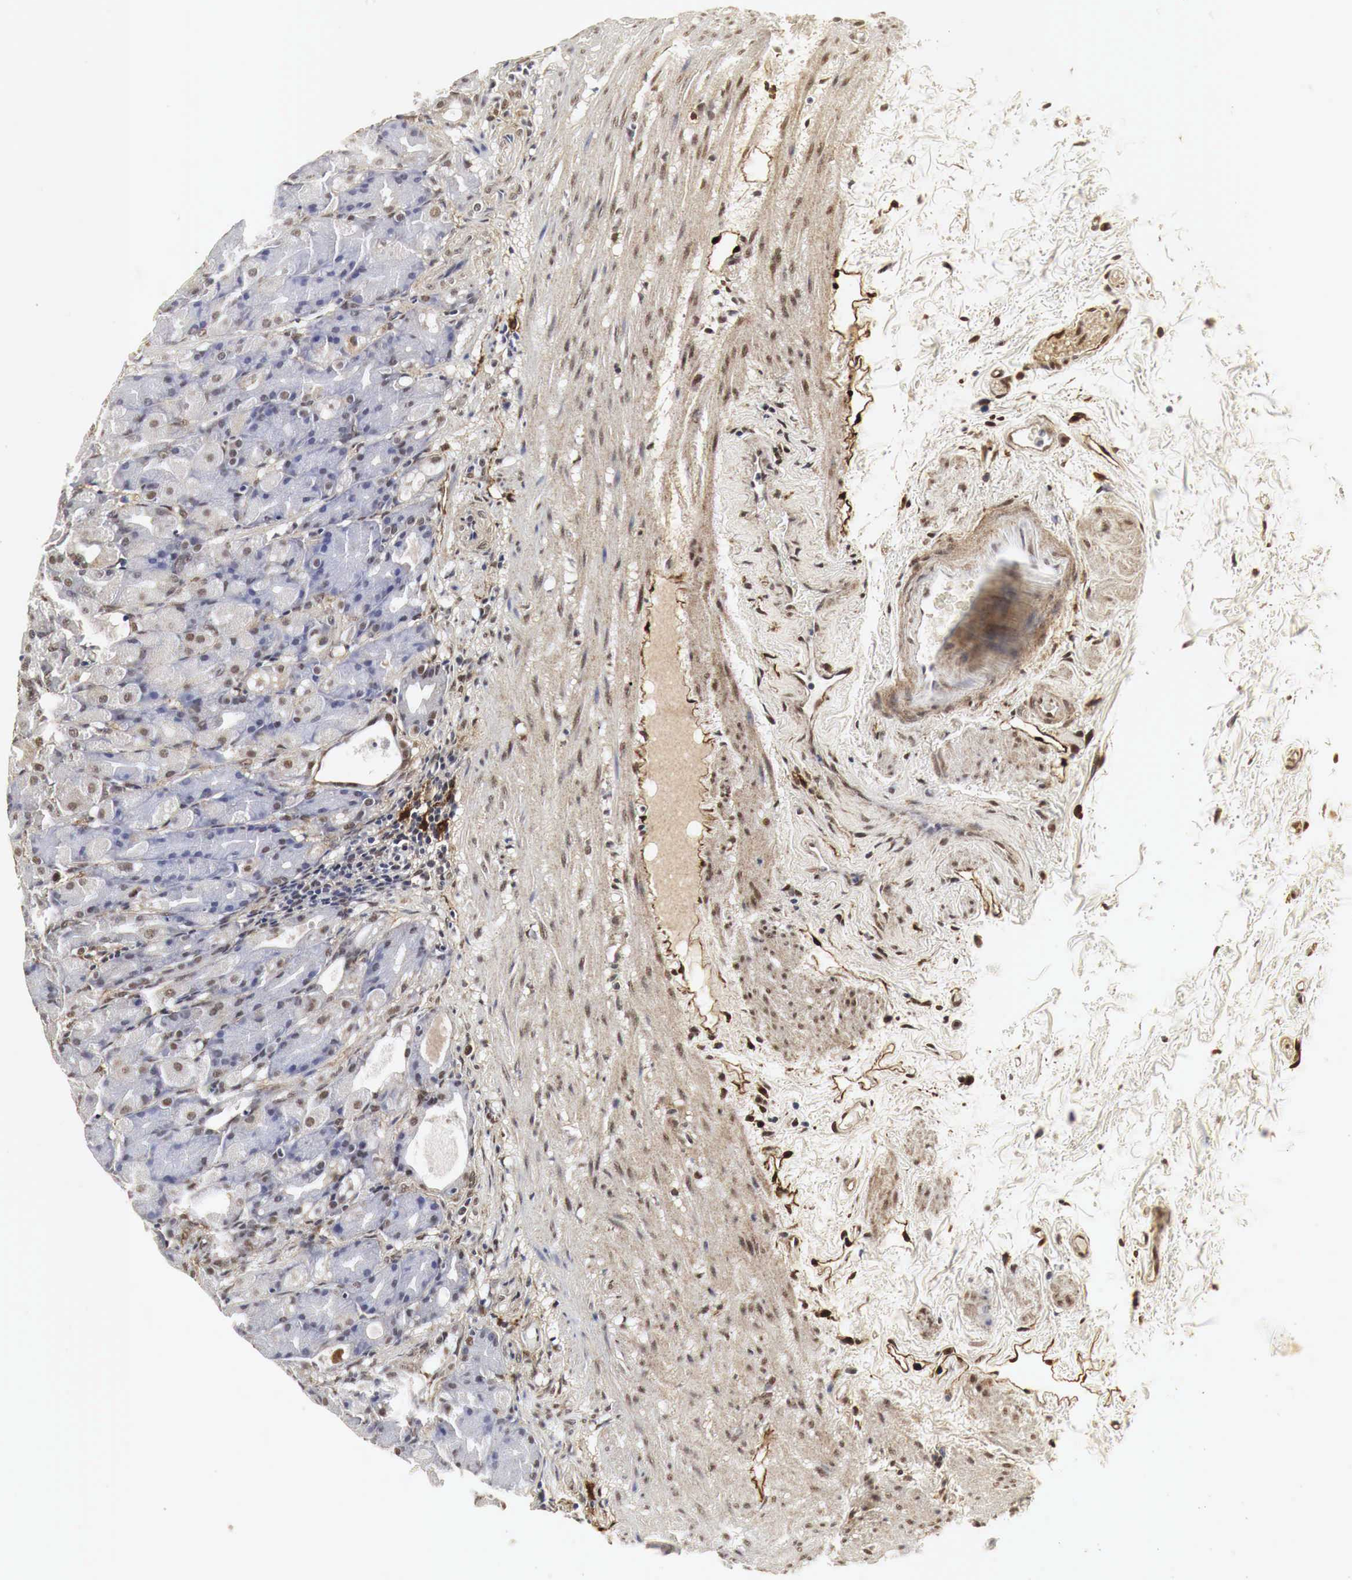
{"staining": {"intensity": "moderate", "quantity": "25%-75%", "location": "cytoplasmic/membranous,nuclear"}, "tissue": "stomach", "cell_type": "Glandular cells", "image_type": "normal", "snomed": [{"axis": "morphology", "description": "Normal tissue, NOS"}, {"axis": "topography", "description": "Stomach, upper"}], "caption": "Immunohistochemistry (IHC) (DAB (3,3'-diaminobenzidine)) staining of benign stomach shows moderate cytoplasmic/membranous,nuclear protein positivity in approximately 25%-75% of glandular cells.", "gene": "SPIN1", "patient": {"sex": "female", "age": 75}}